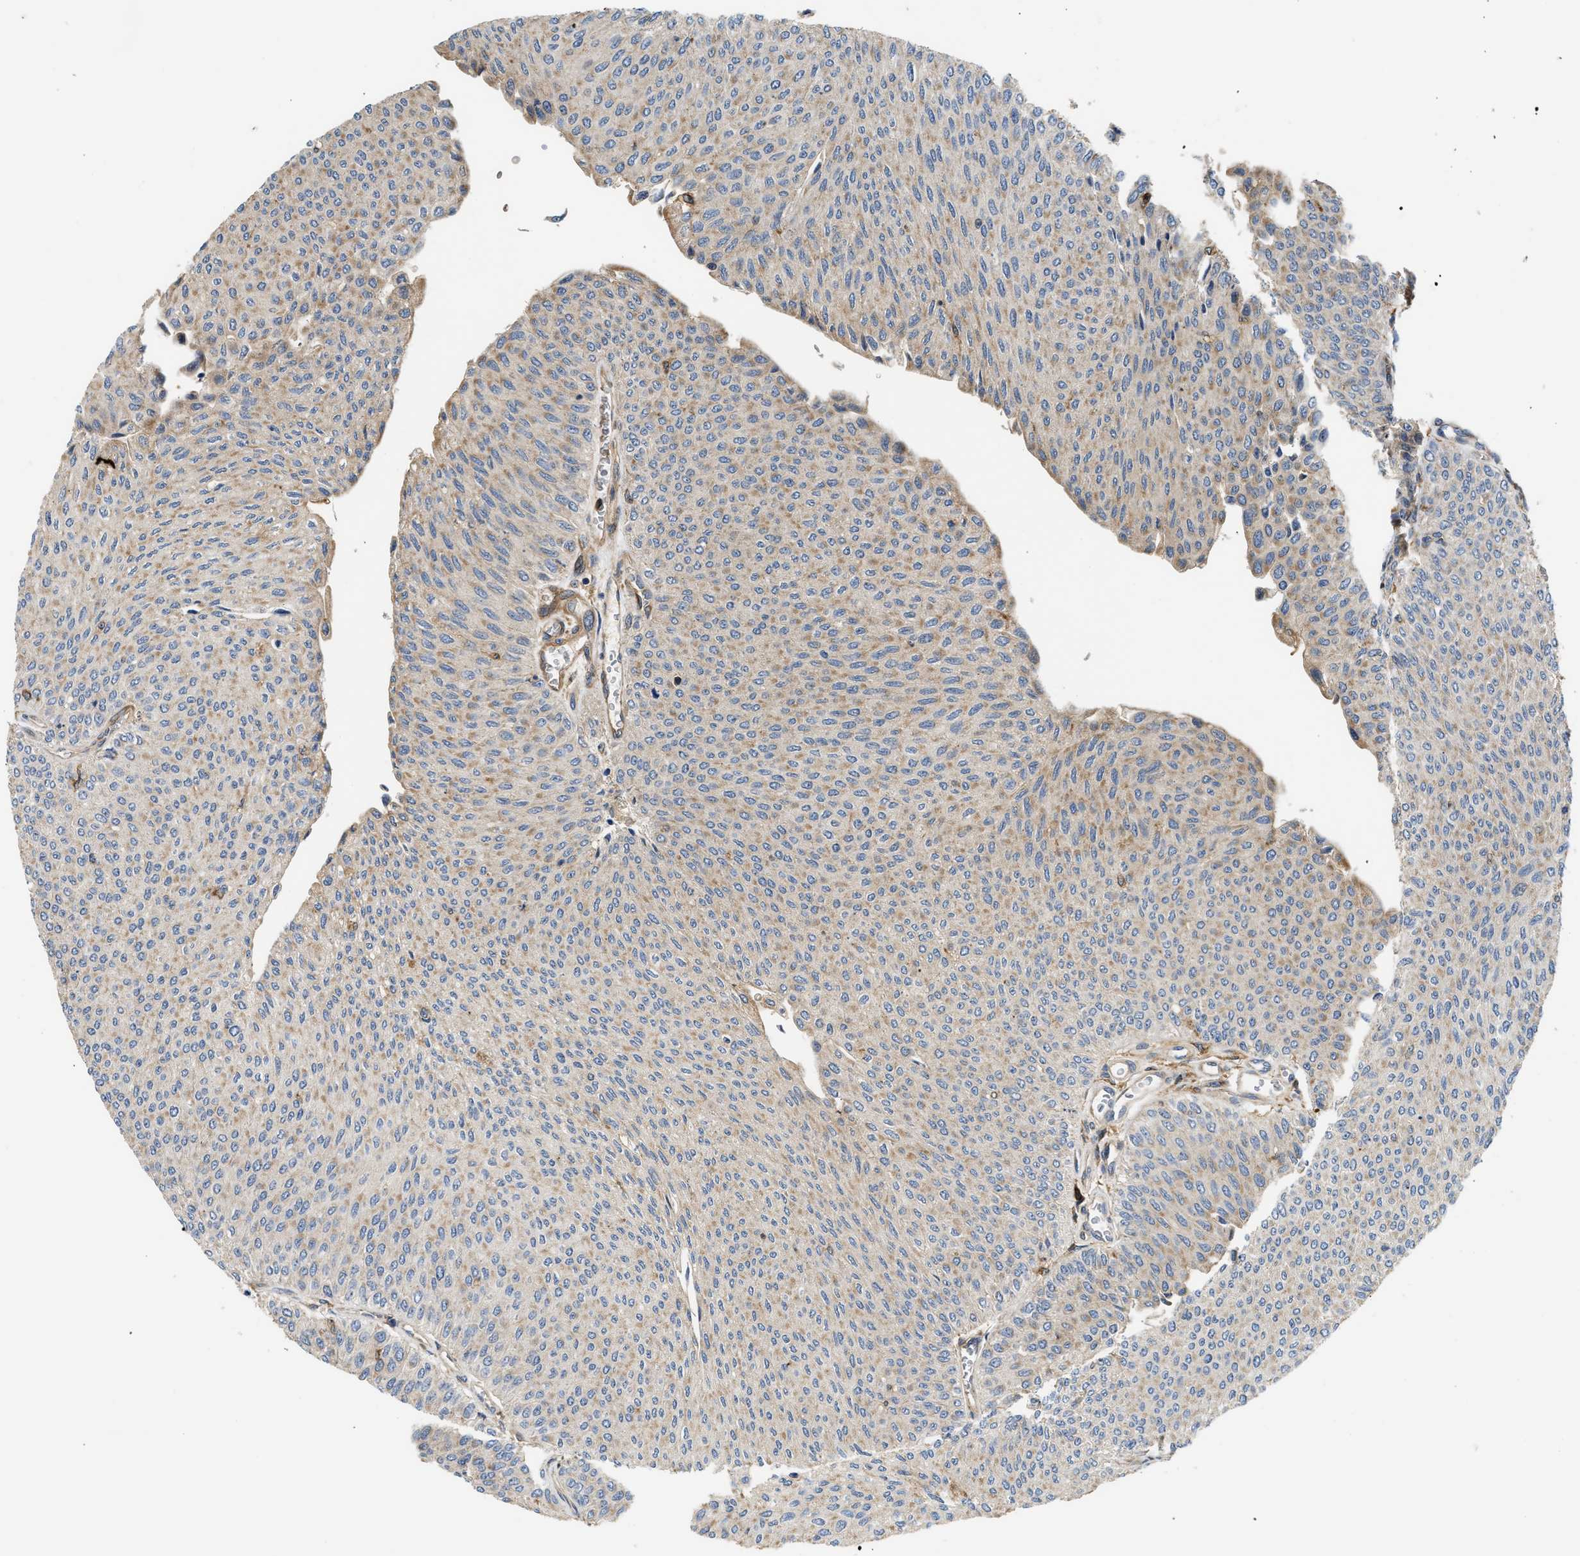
{"staining": {"intensity": "weak", "quantity": ">75%", "location": "cytoplasmic/membranous"}, "tissue": "urothelial cancer", "cell_type": "Tumor cells", "image_type": "cancer", "snomed": [{"axis": "morphology", "description": "Urothelial carcinoma, Low grade"}, {"axis": "topography", "description": "Urinary bladder"}], "caption": "Urothelial carcinoma (low-grade) tissue displays weak cytoplasmic/membranous positivity in about >75% of tumor cells, visualized by immunohistochemistry.", "gene": "RAB31", "patient": {"sex": "male", "age": 78}}